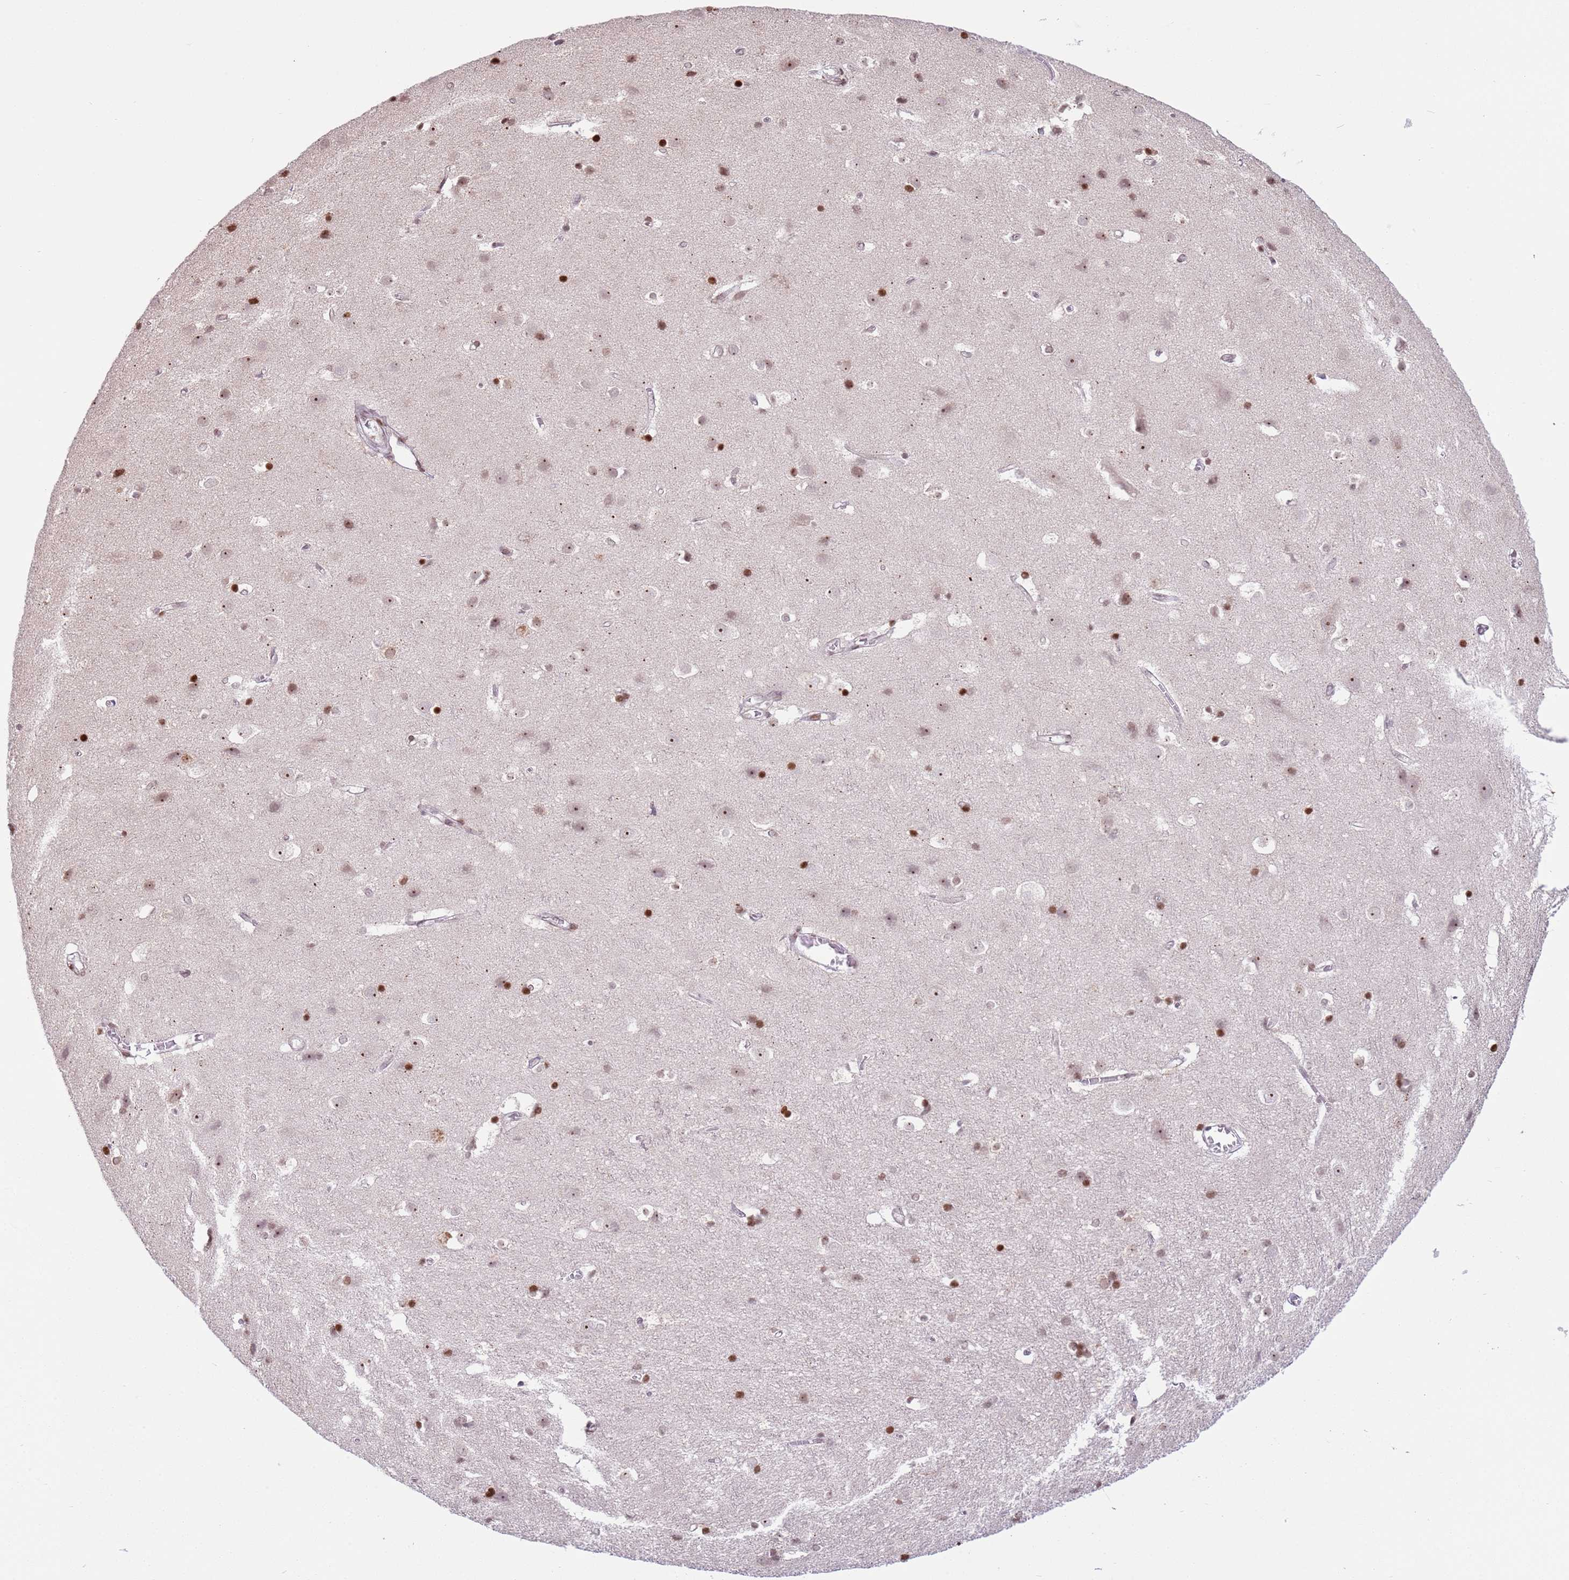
{"staining": {"intensity": "negative", "quantity": "none", "location": "none"}, "tissue": "cerebral cortex", "cell_type": "Endothelial cells", "image_type": "normal", "snomed": [{"axis": "morphology", "description": "Normal tissue, NOS"}, {"axis": "topography", "description": "Cerebral cortex"}], "caption": "Cerebral cortex was stained to show a protein in brown. There is no significant positivity in endothelial cells.", "gene": "SCAF1", "patient": {"sex": "male", "age": 54}}